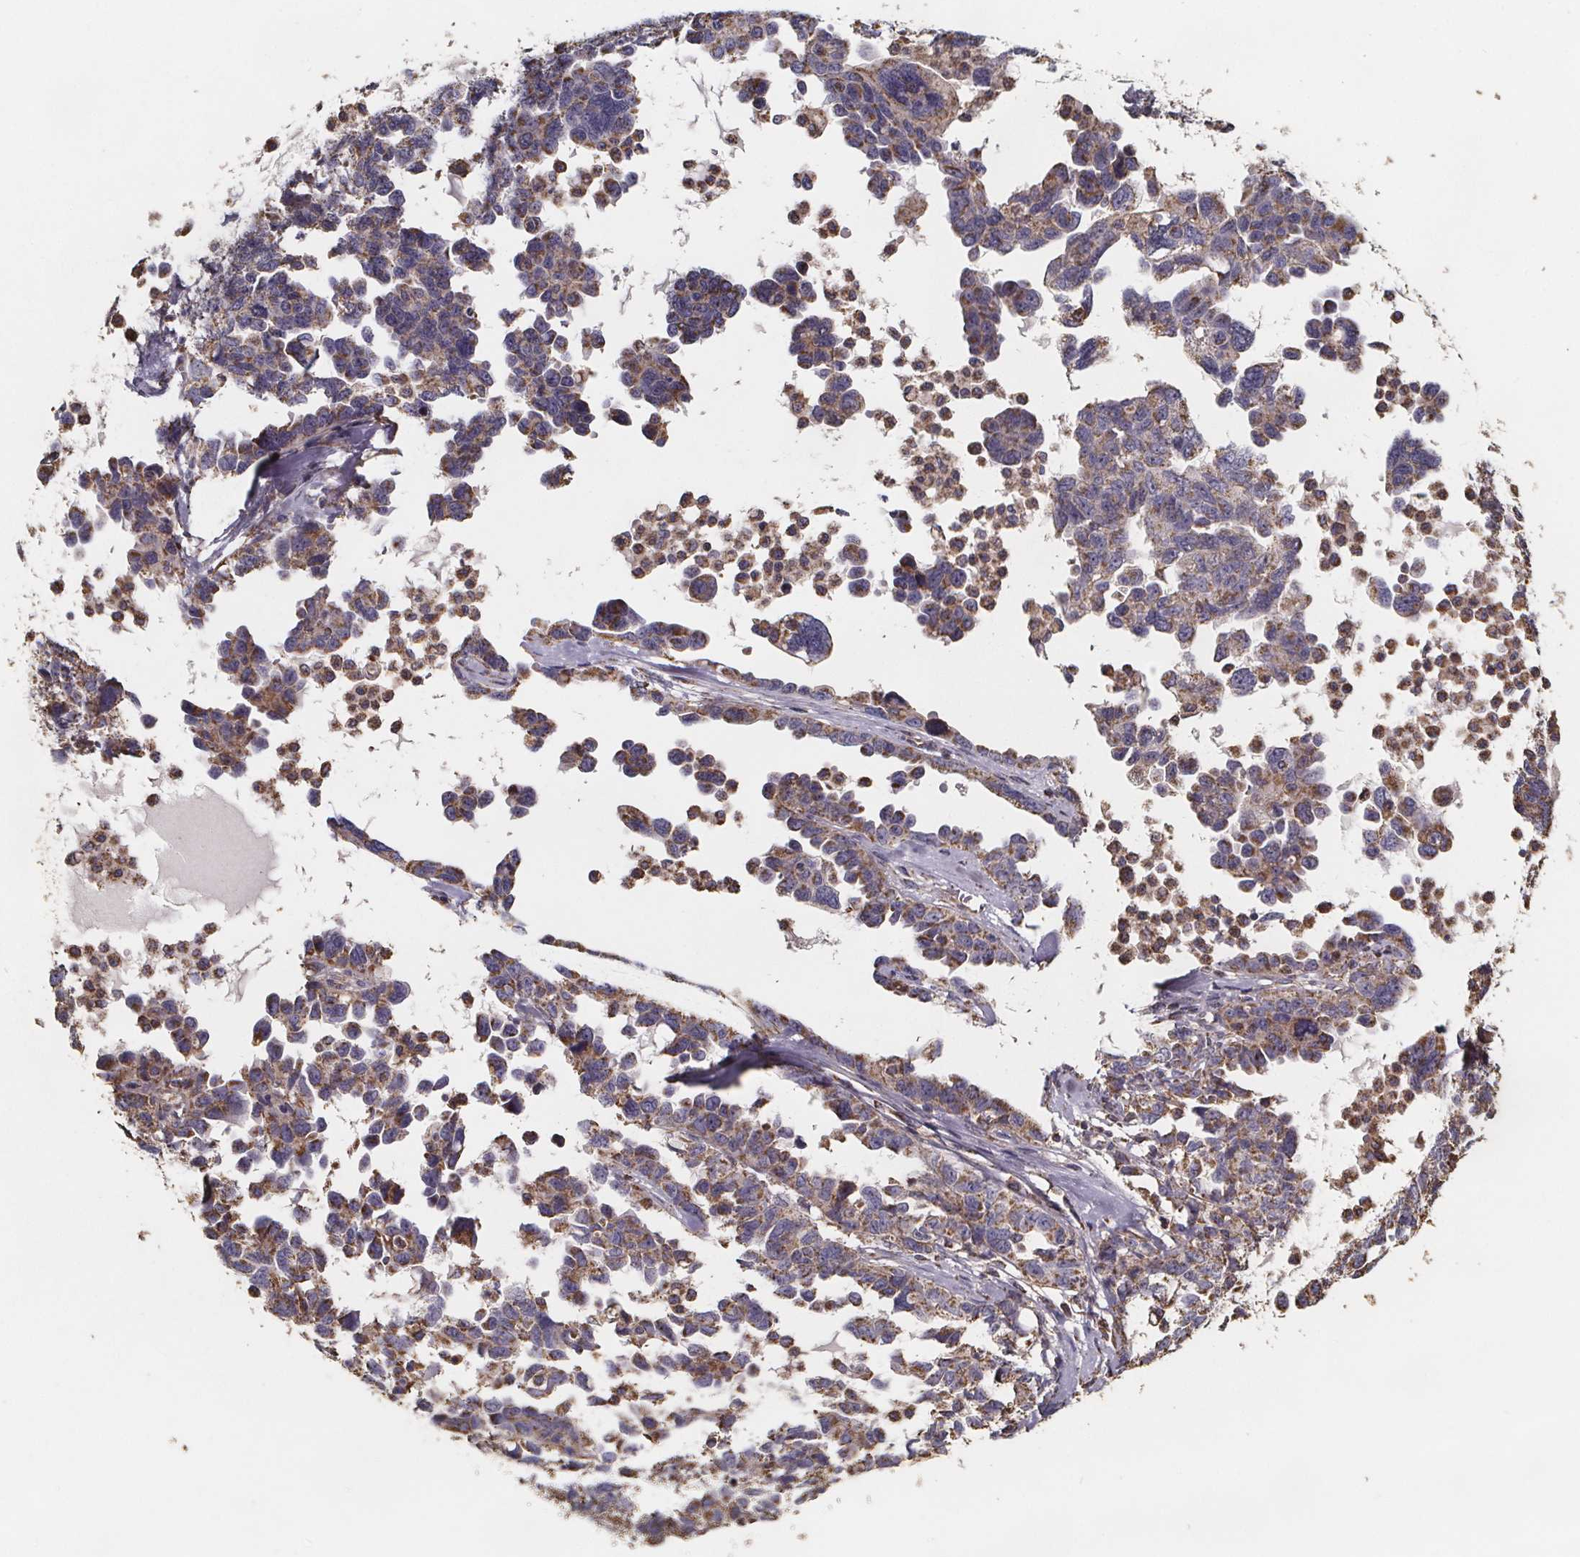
{"staining": {"intensity": "weak", "quantity": ">75%", "location": "cytoplasmic/membranous"}, "tissue": "ovarian cancer", "cell_type": "Tumor cells", "image_type": "cancer", "snomed": [{"axis": "morphology", "description": "Cystadenocarcinoma, serous, NOS"}, {"axis": "topography", "description": "Ovary"}], "caption": "The image exhibits immunohistochemical staining of ovarian cancer. There is weak cytoplasmic/membranous positivity is present in about >75% of tumor cells. The staining is performed using DAB brown chromogen to label protein expression. The nuclei are counter-stained blue using hematoxylin.", "gene": "SLC35D2", "patient": {"sex": "female", "age": 69}}